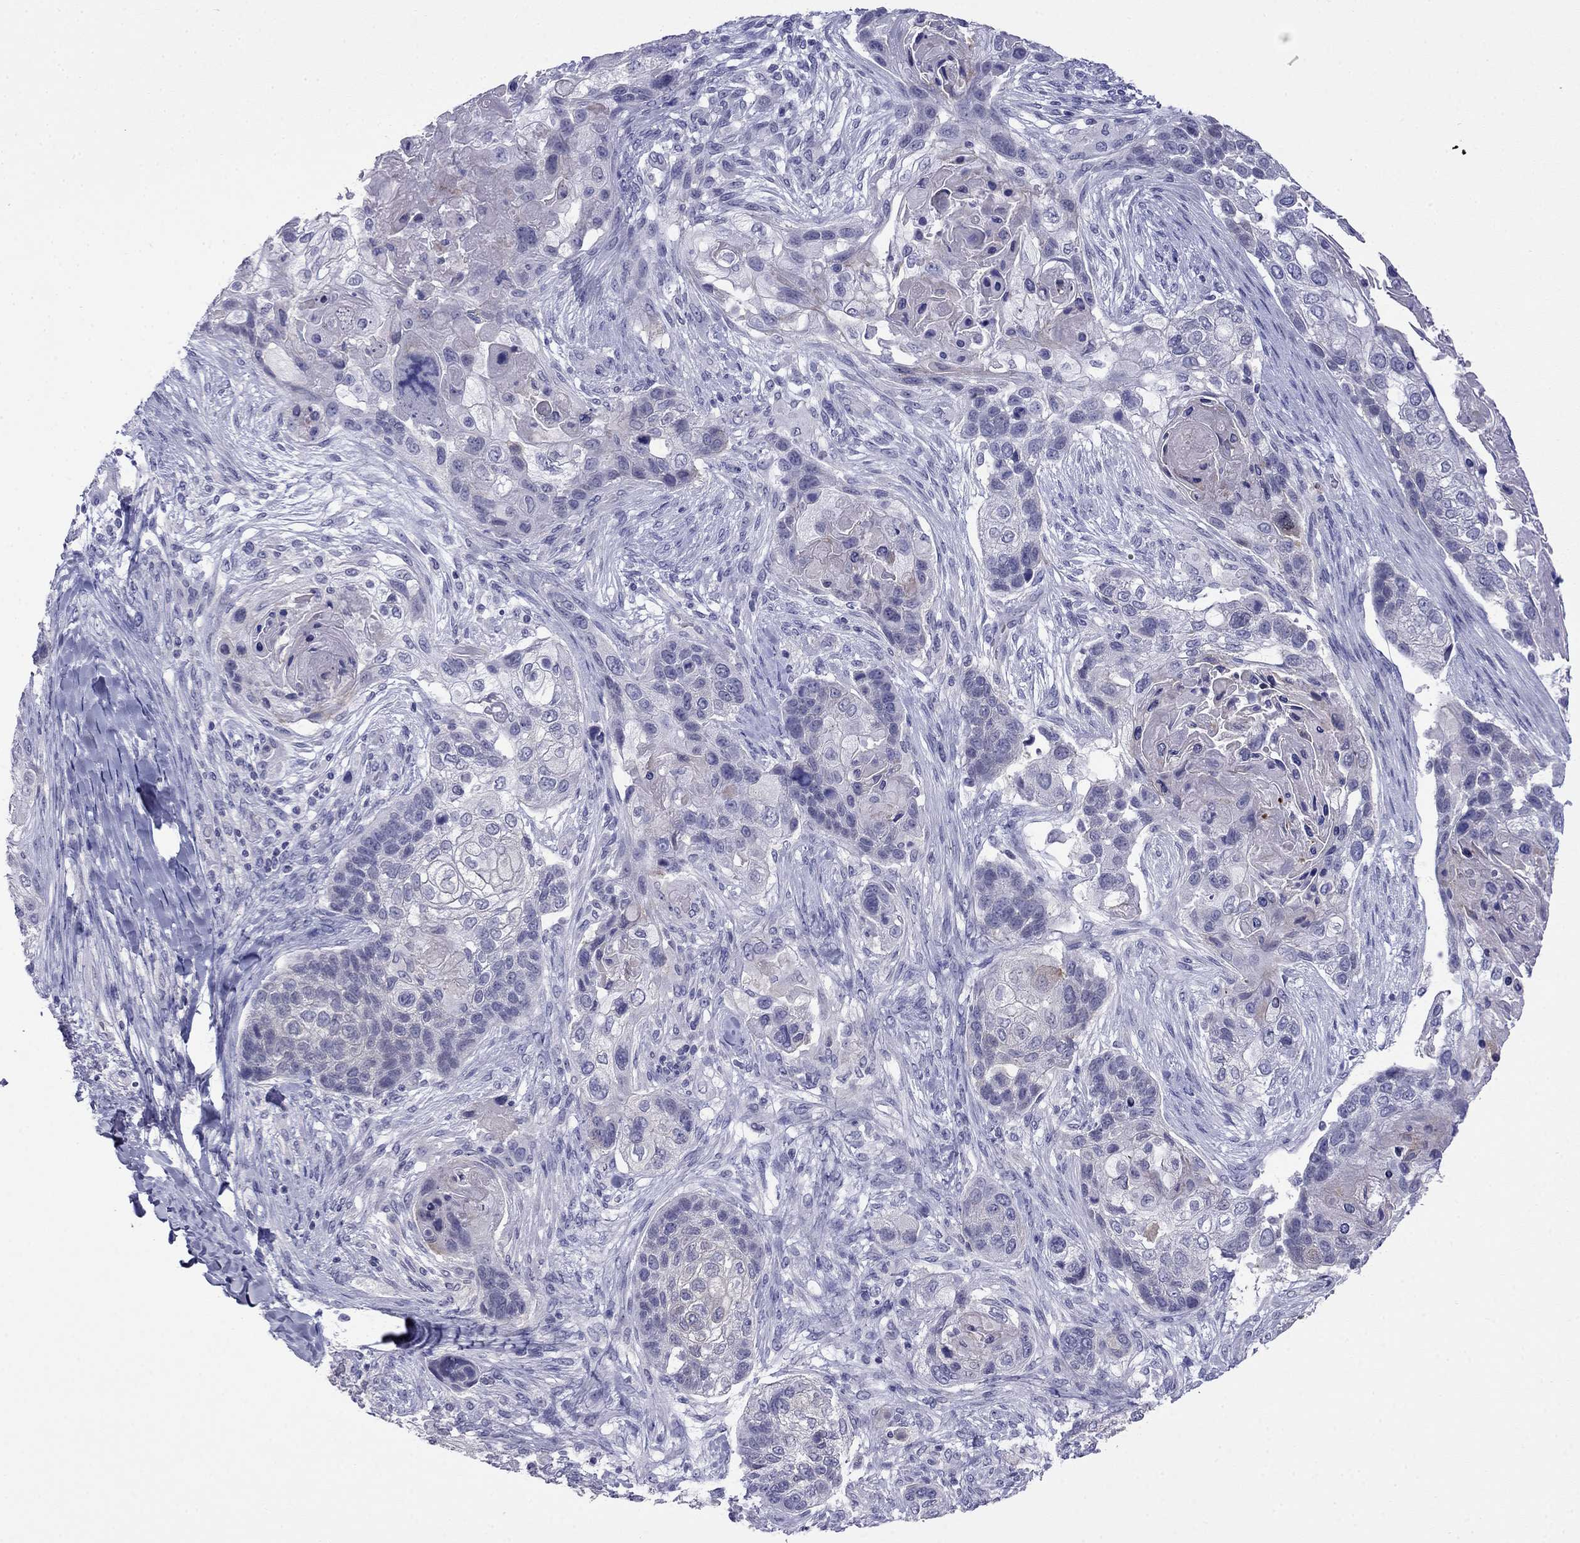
{"staining": {"intensity": "negative", "quantity": "none", "location": "none"}, "tissue": "lung cancer", "cell_type": "Tumor cells", "image_type": "cancer", "snomed": [{"axis": "morphology", "description": "Squamous cell carcinoma, NOS"}, {"axis": "topography", "description": "Lung"}], "caption": "Immunohistochemistry micrograph of squamous cell carcinoma (lung) stained for a protein (brown), which displays no staining in tumor cells.", "gene": "PRR18", "patient": {"sex": "male", "age": 69}}